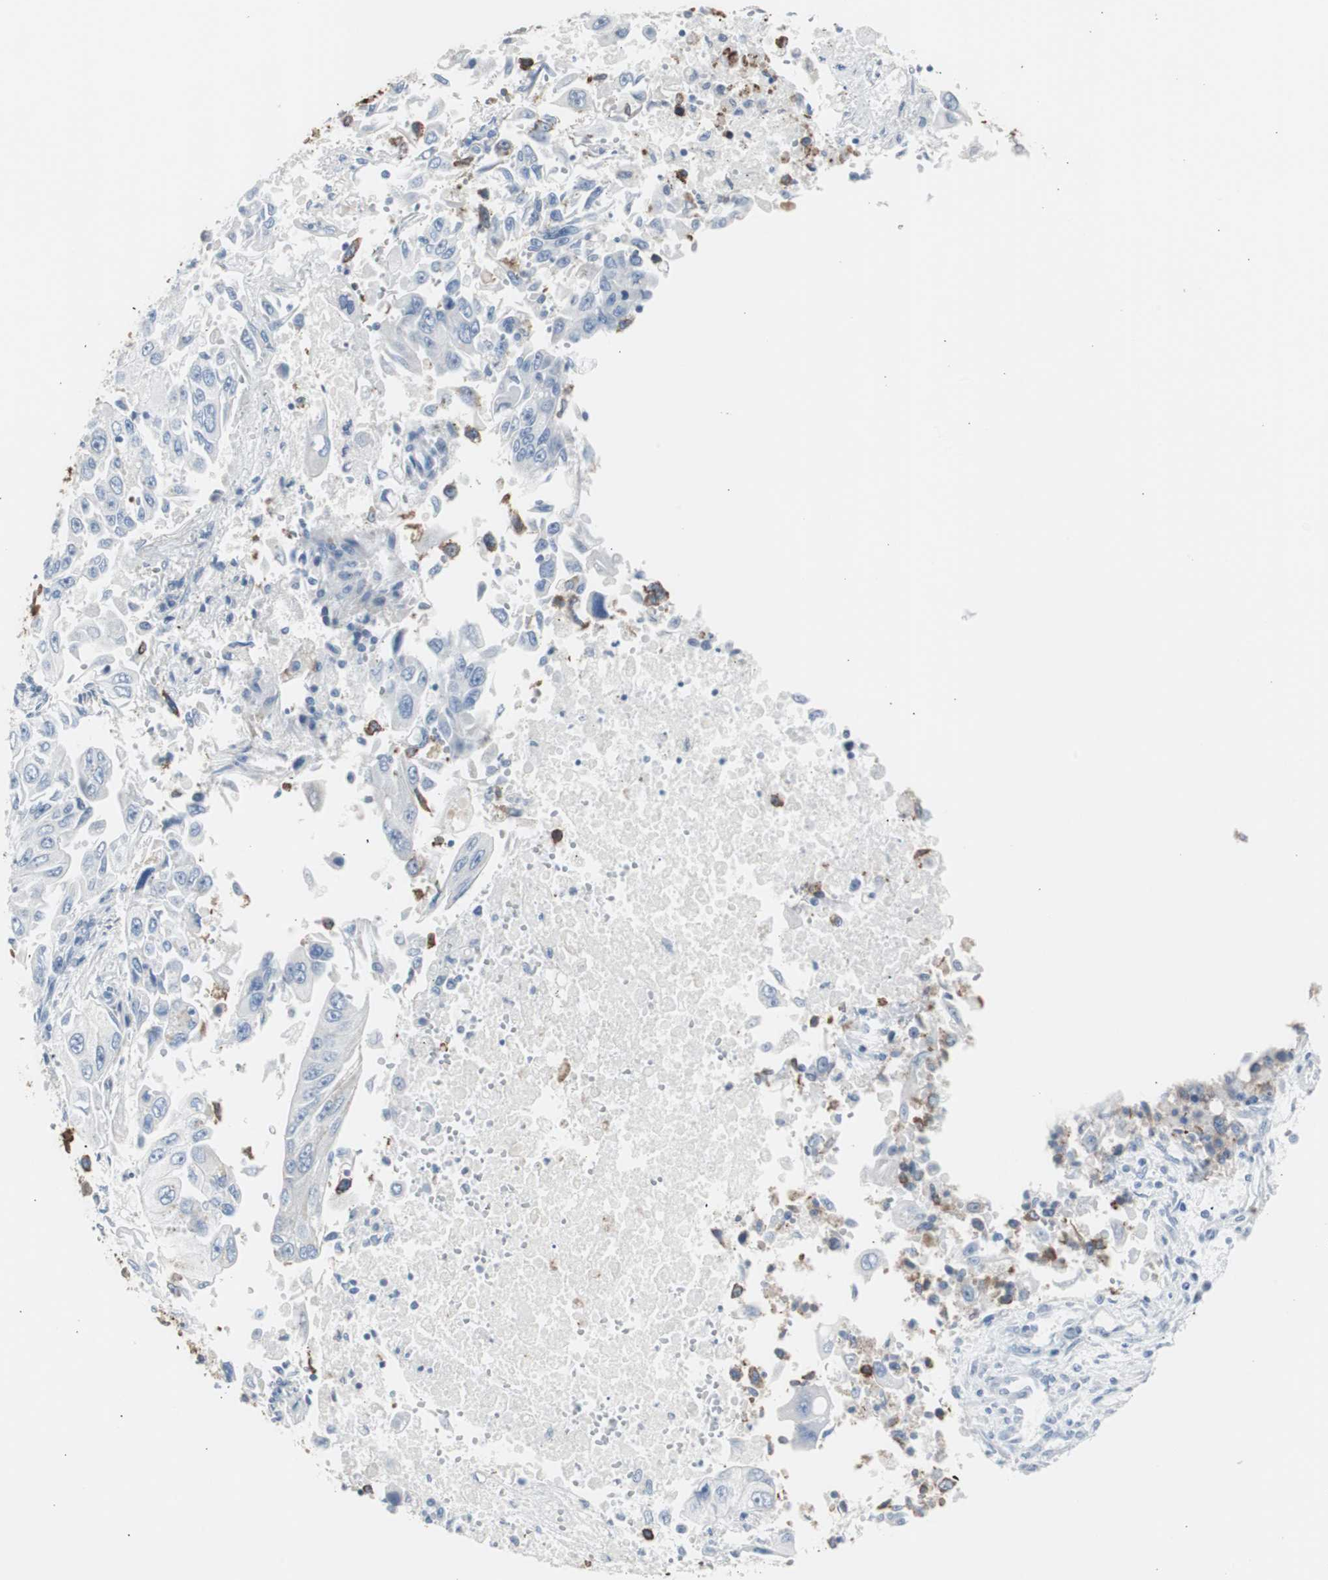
{"staining": {"intensity": "negative", "quantity": "none", "location": "none"}, "tissue": "lung cancer", "cell_type": "Tumor cells", "image_type": "cancer", "snomed": [{"axis": "morphology", "description": "Adenocarcinoma, NOS"}, {"axis": "topography", "description": "Lung"}], "caption": "Immunohistochemistry (IHC) photomicrograph of human lung cancer stained for a protein (brown), which demonstrates no expression in tumor cells.", "gene": "S100A7", "patient": {"sex": "male", "age": 84}}